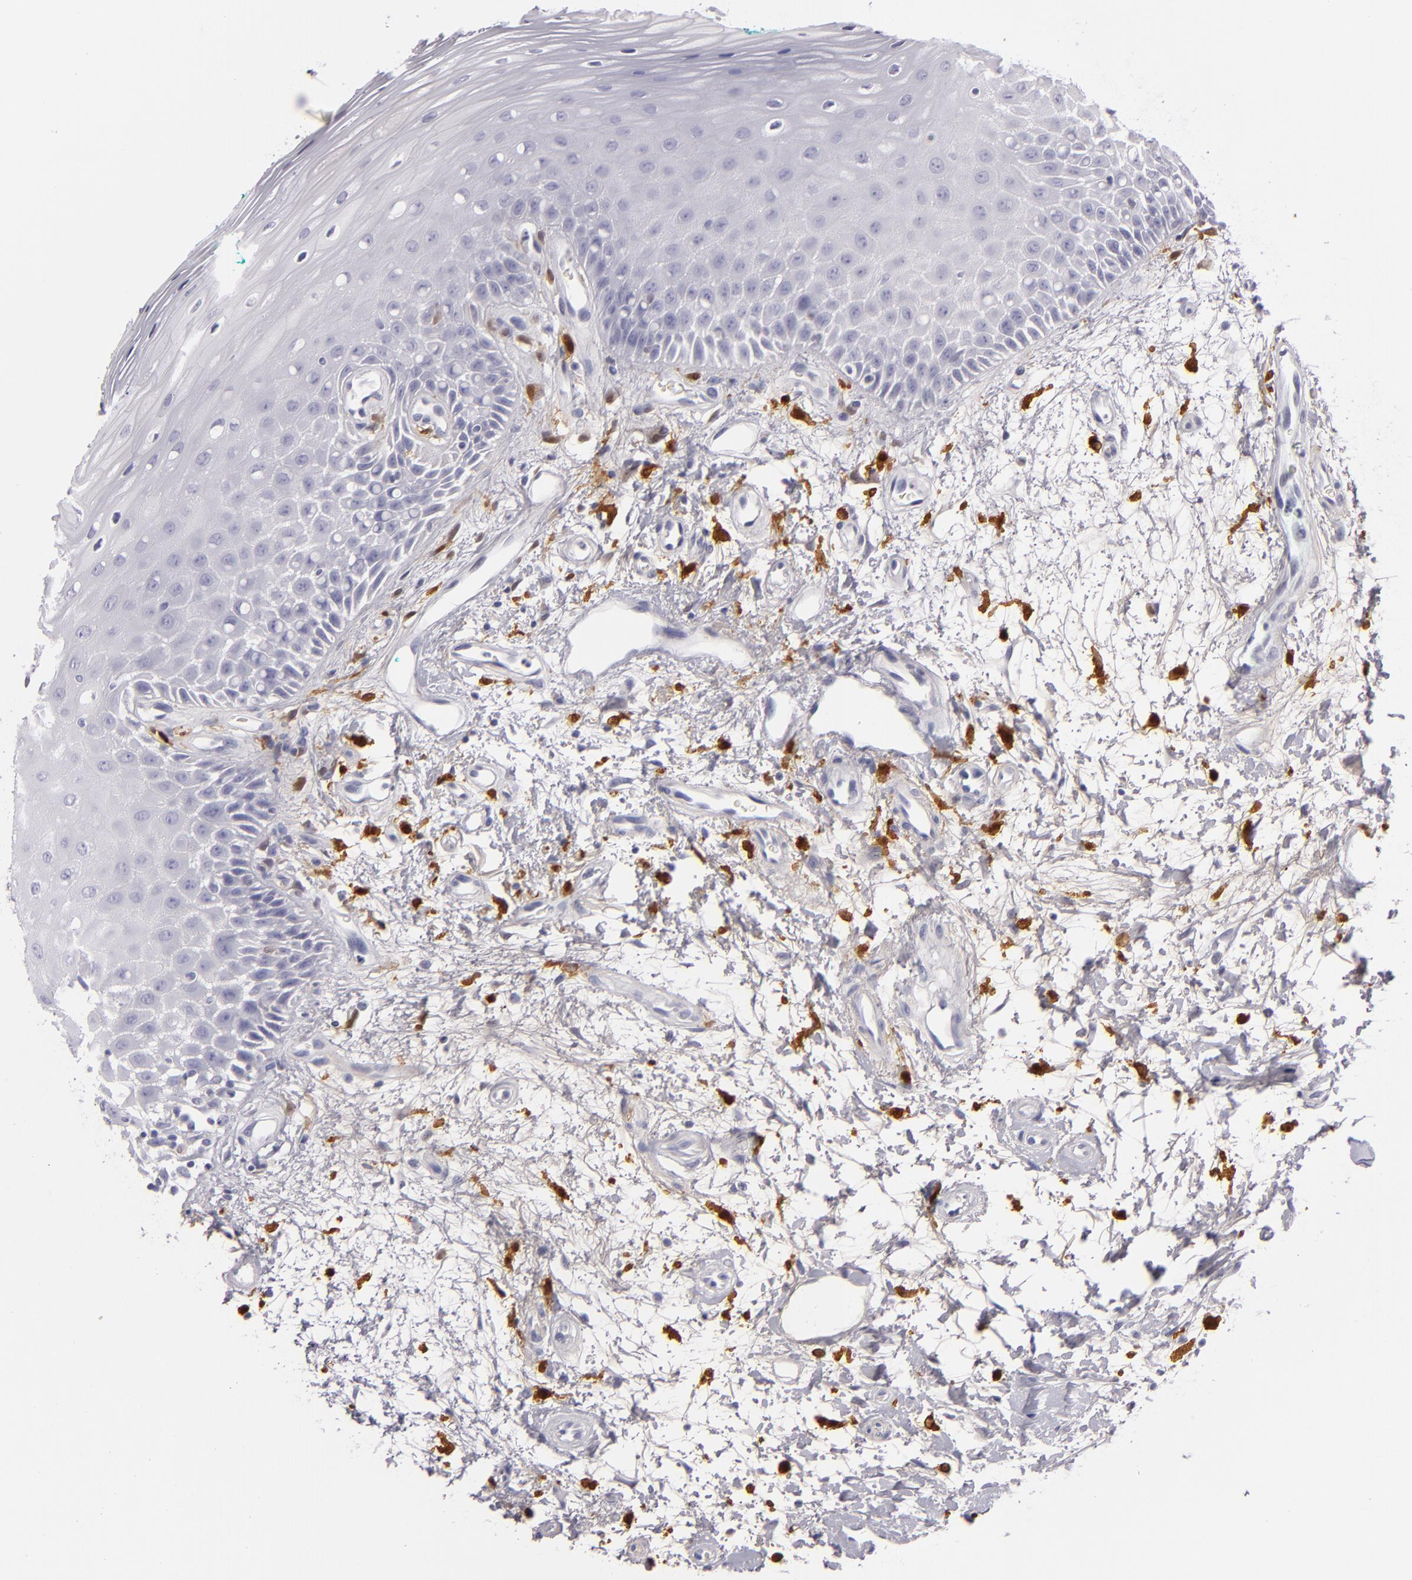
{"staining": {"intensity": "negative", "quantity": "none", "location": "none"}, "tissue": "oral mucosa", "cell_type": "Squamous epithelial cells", "image_type": "normal", "snomed": [{"axis": "morphology", "description": "Normal tissue, NOS"}, {"axis": "morphology", "description": "Squamous cell carcinoma, NOS"}, {"axis": "topography", "description": "Skeletal muscle"}, {"axis": "topography", "description": "Oral tissue"}, {"axis": "topography", "description": "Head-Neck"}], "caption": "Protein analysis of normal oral mucosa demonstrates no significant positivity in squamous epithelial cells.", "gene": "F13A1", "patient": {"sex": "female", "age": 84}}